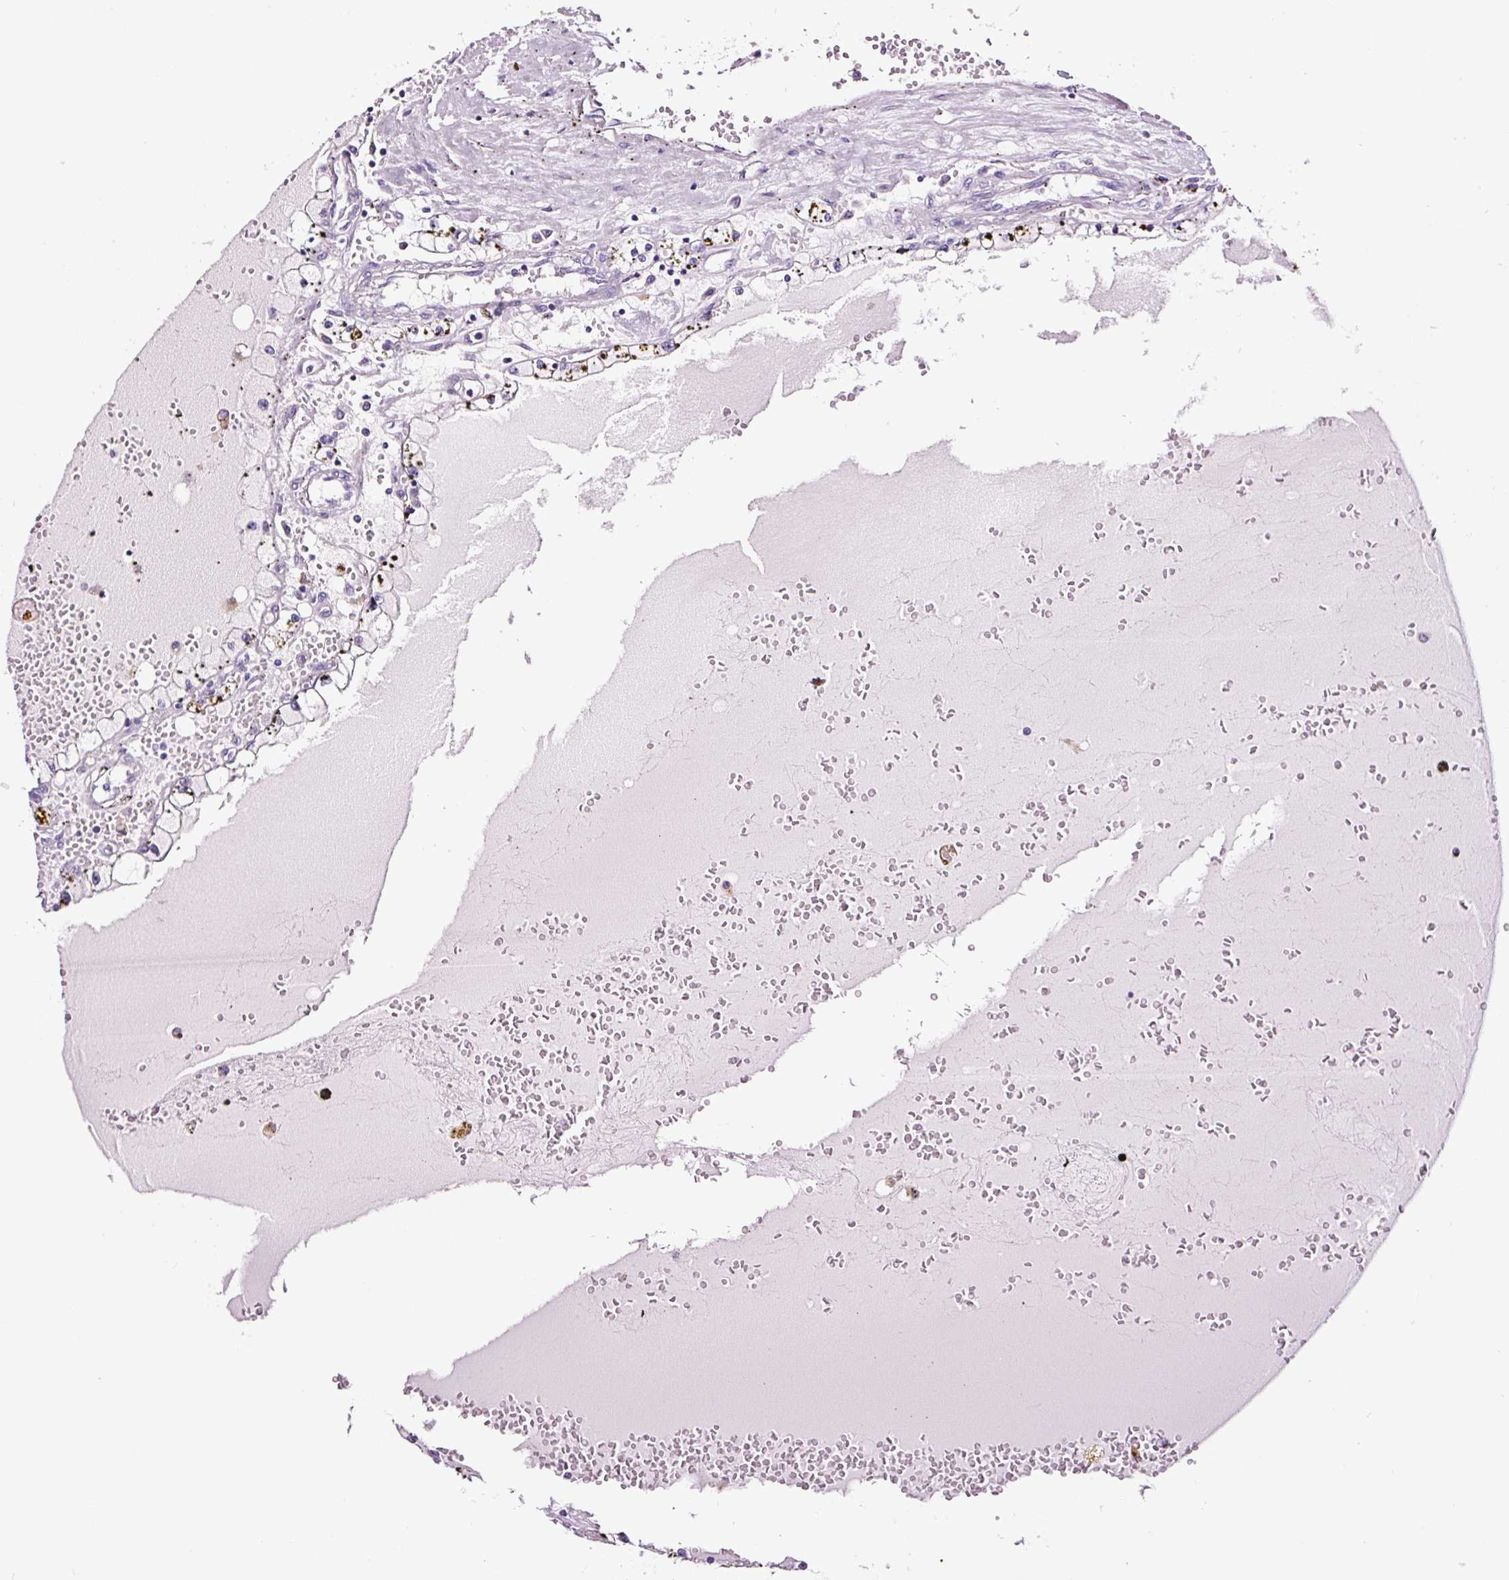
{"staining": {"intensity": "negative", "quantity": "none", "location": "none"}, "tissue": "renal cancer", "cell_type": "Tumor cells", "image_type": "cancer", "snomed": [{"axis": "morphology", "description": "Adenocarcinoma, NOS"}, {"axis": "topography", "description": "Kidney"}], "caption": "Tumor cells are negative for protein expression in human renal cancer.", "gene": "FBXL7", "patient": {"sex": "male", "age": 56}}